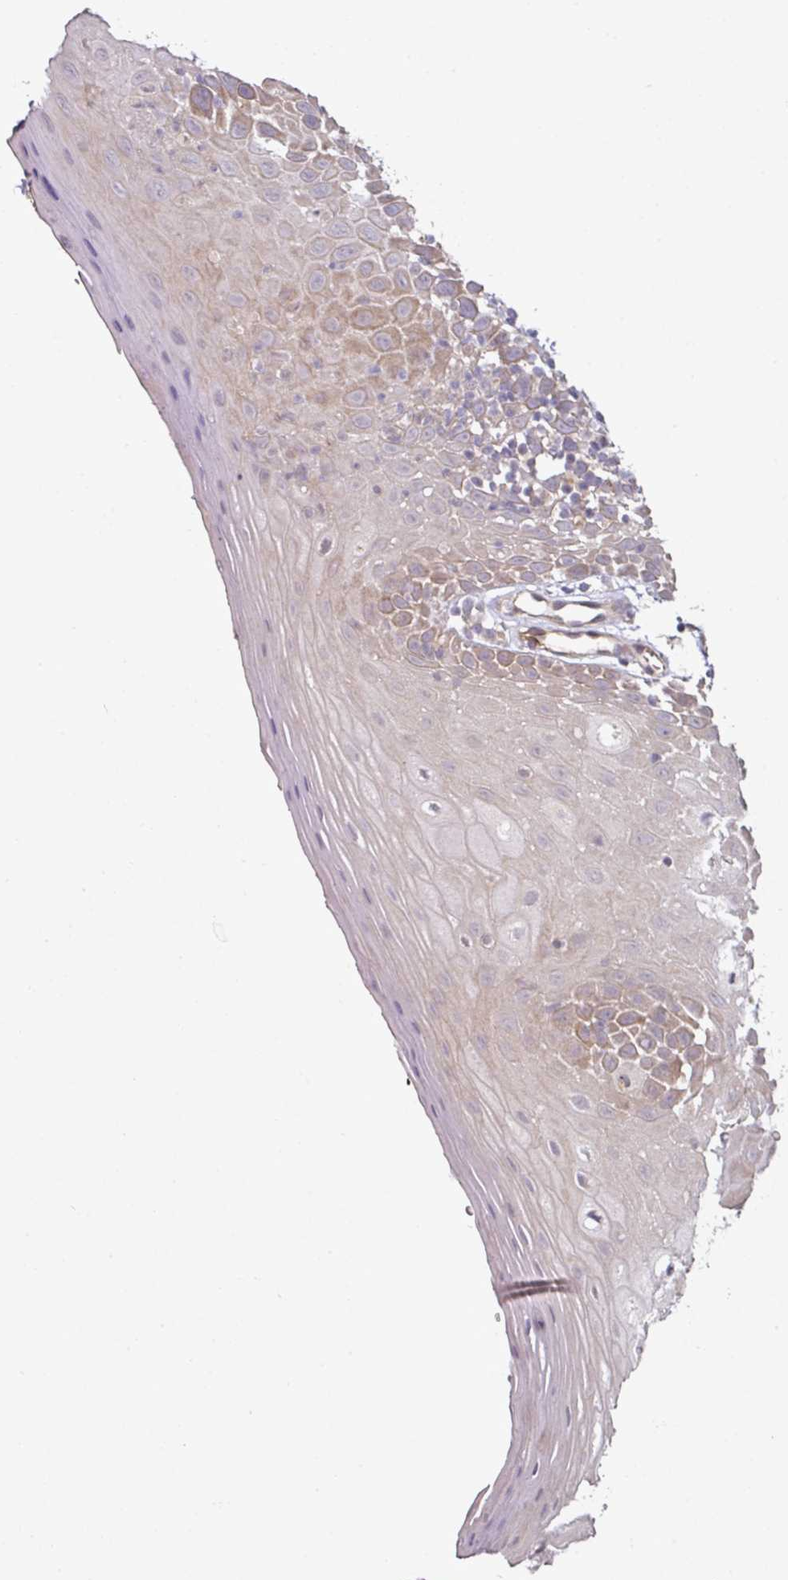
{"staining": {"intensity": "moderate", "quantity": "25%-75%", "location": "cytoplasmic/membranous"}, "tissue": "oral mucosa", "cell_type": "Squamous epithelial cells", "image_type": "normal", "snomed": [{"axis": "morphology", "description": "Normal tissue, NOS"}, {"axis": "morphology", "description": "Squamous cell carcinoma, NOS"}, {"axis": "topography", "description": "Oral tissue"}, {"axis": "topography", "description": "Tounge, NOS"}, {"axis": "topography", "description": "Head-Neck"}], "caption": "Protein staining reveals moderate cytoplasmic/membranous positivity in about 25%-75% of squamous epithelial cells in unremarkable oral mucosa.", "gene": "C19orf33", "patient": {"sex": "male", "age": 76}}